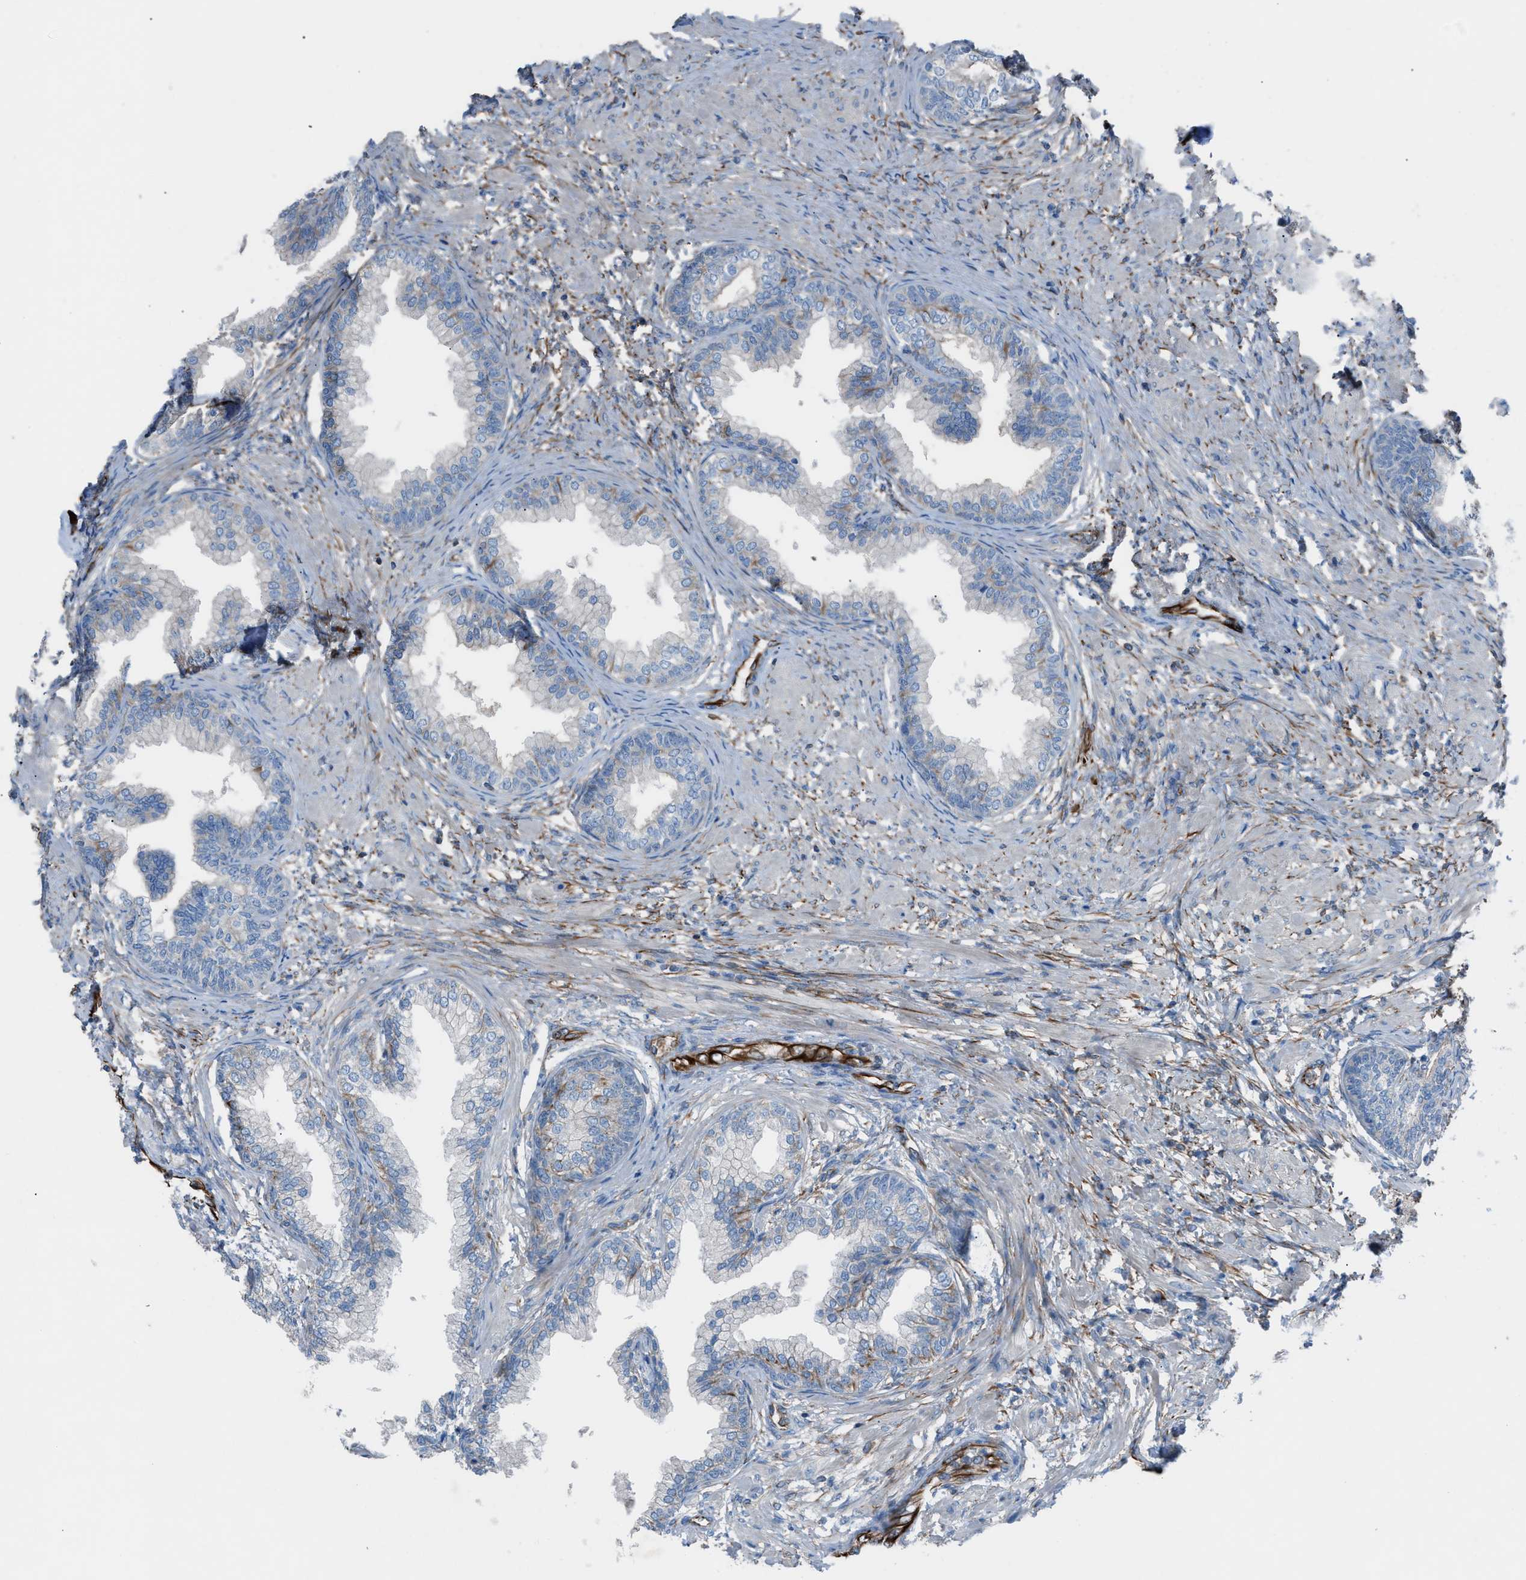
{"staining": {"intensity": "negative", "quantity": "none", "location": "none"}, "tissue": "prostate", "cell_type": "Glandular cells", "image_type": "normal", "snomed": [{"axis": "morphology", "description": "Normal tissue, NOS"}, {"axis": "topography", "description": "Prostate"}], "caption": "This is a micrograph of IHC staining of normal prostate, which shows no positivity in glandular cells. (DAB (3,3'-diaminobenzidine) IHC with hematoxylin counter stain).", "gene": "CABP7", "patient": {"sex": "male", "age": 76}}